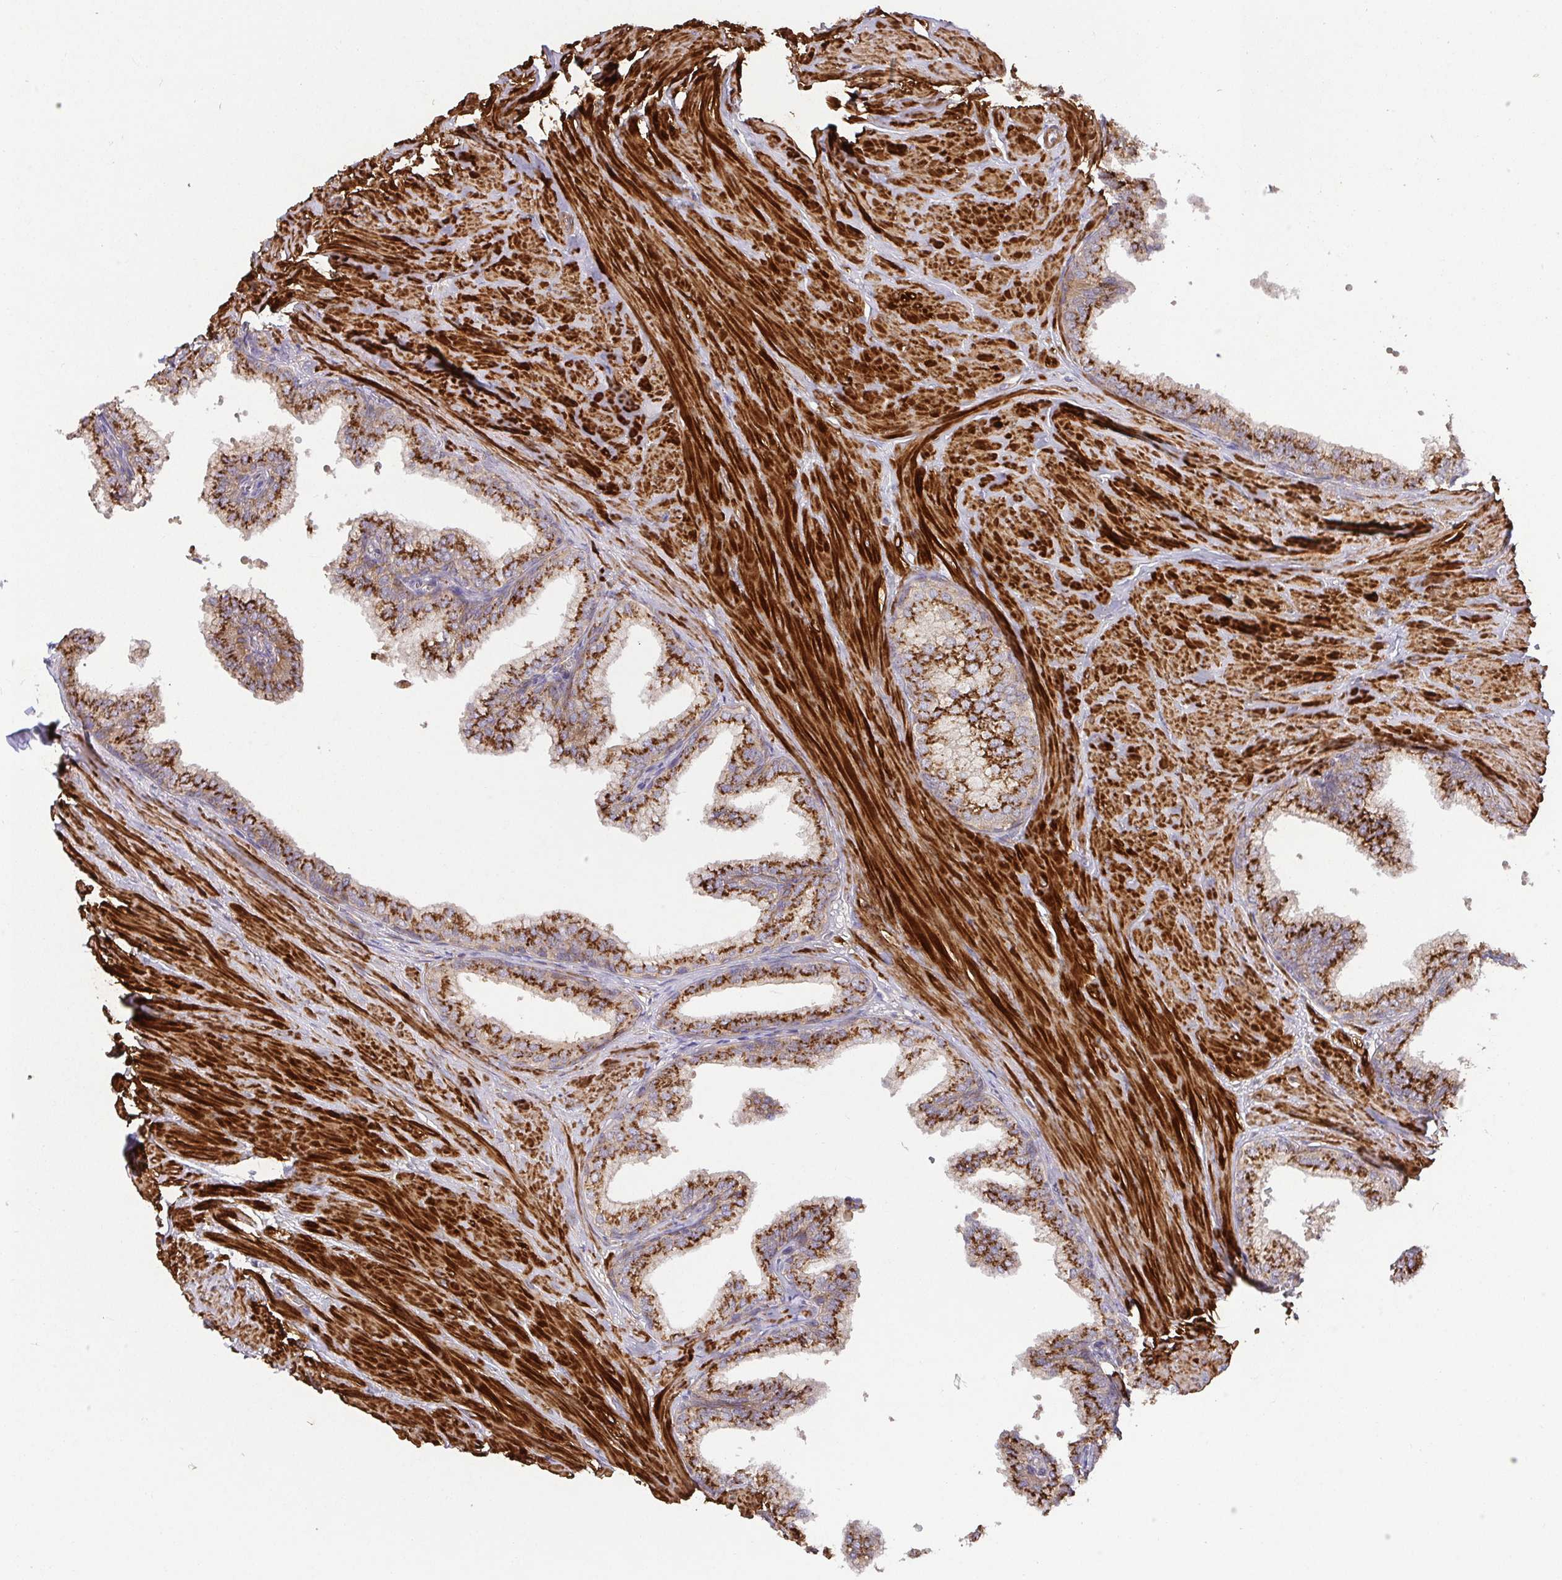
{"staining": {"intensity": "strong", "quantity": ">75%", "location": "cytoplasmic/membranous"}, "tissue": "prostate", "cell_type": "Glandular cells", "image_type": "normal", "snomed": [{"axis": "morphology", "description": "Normal tissue, NOS"}, {"axis": "topography", "description": "Prostate"}, {"axis": "topography", "description": "Peripheral nerve tissue"}], "caption": "Prostate stained with DAB (3,3'-diaminobenzidine) immunohistochemistry displays high levels of strong cytoplasmic/membranous positivity in about >75% of glandular cells. The protein of interest is stained brown, and the nuclei are stained in blue (DAB IHC with brightfield microscopy, high magnification).", "gene": "TM9SF4", "patient": {"sex": "male", "age": 55}}